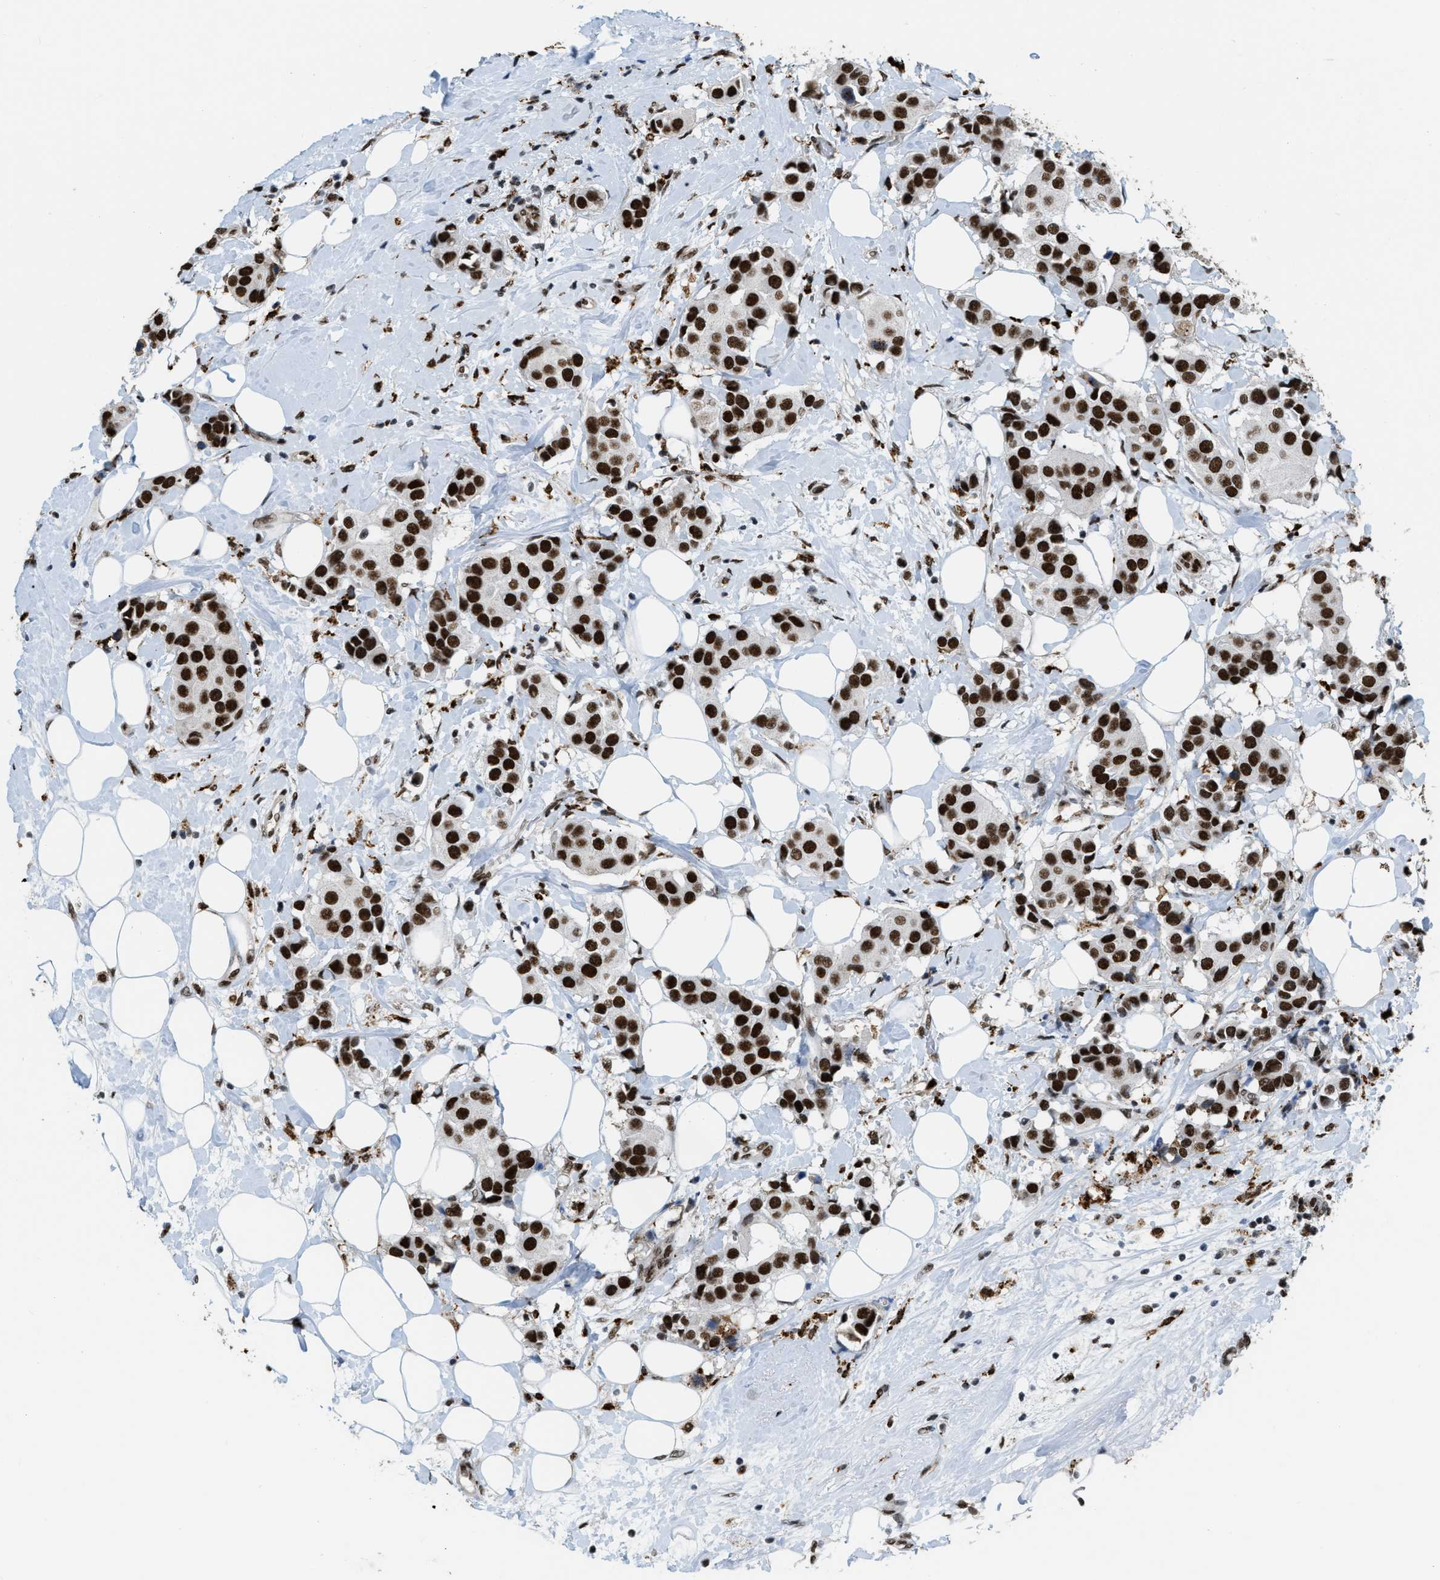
{"staining": {"intensity": "strong", "quantity": ">75%", "location": "nuclear"}, "tissue": "breast cancer", "cell_type": "Tumor cells", "image_type": "cancer", "snomed": [{"axis": "morphology", "description": "Normal tissue, NOS"}, {"axis": "morphology", "description": "Duct carcinoma"}, {"axis": "topography", "description": "Breast"}], "caption": "Immunohistochemical staining of human infiltrating ductal carcinoma (breast) shows high levels of strong nuclear protein staining in approximately >75% of tumor cells. (Stains: DAB in brown, nuclei in blue, Microscopy: brightfield microscopy at high magnification).", "gene": "NUMA1", "patient": {"sex": "female", "age": 39}}